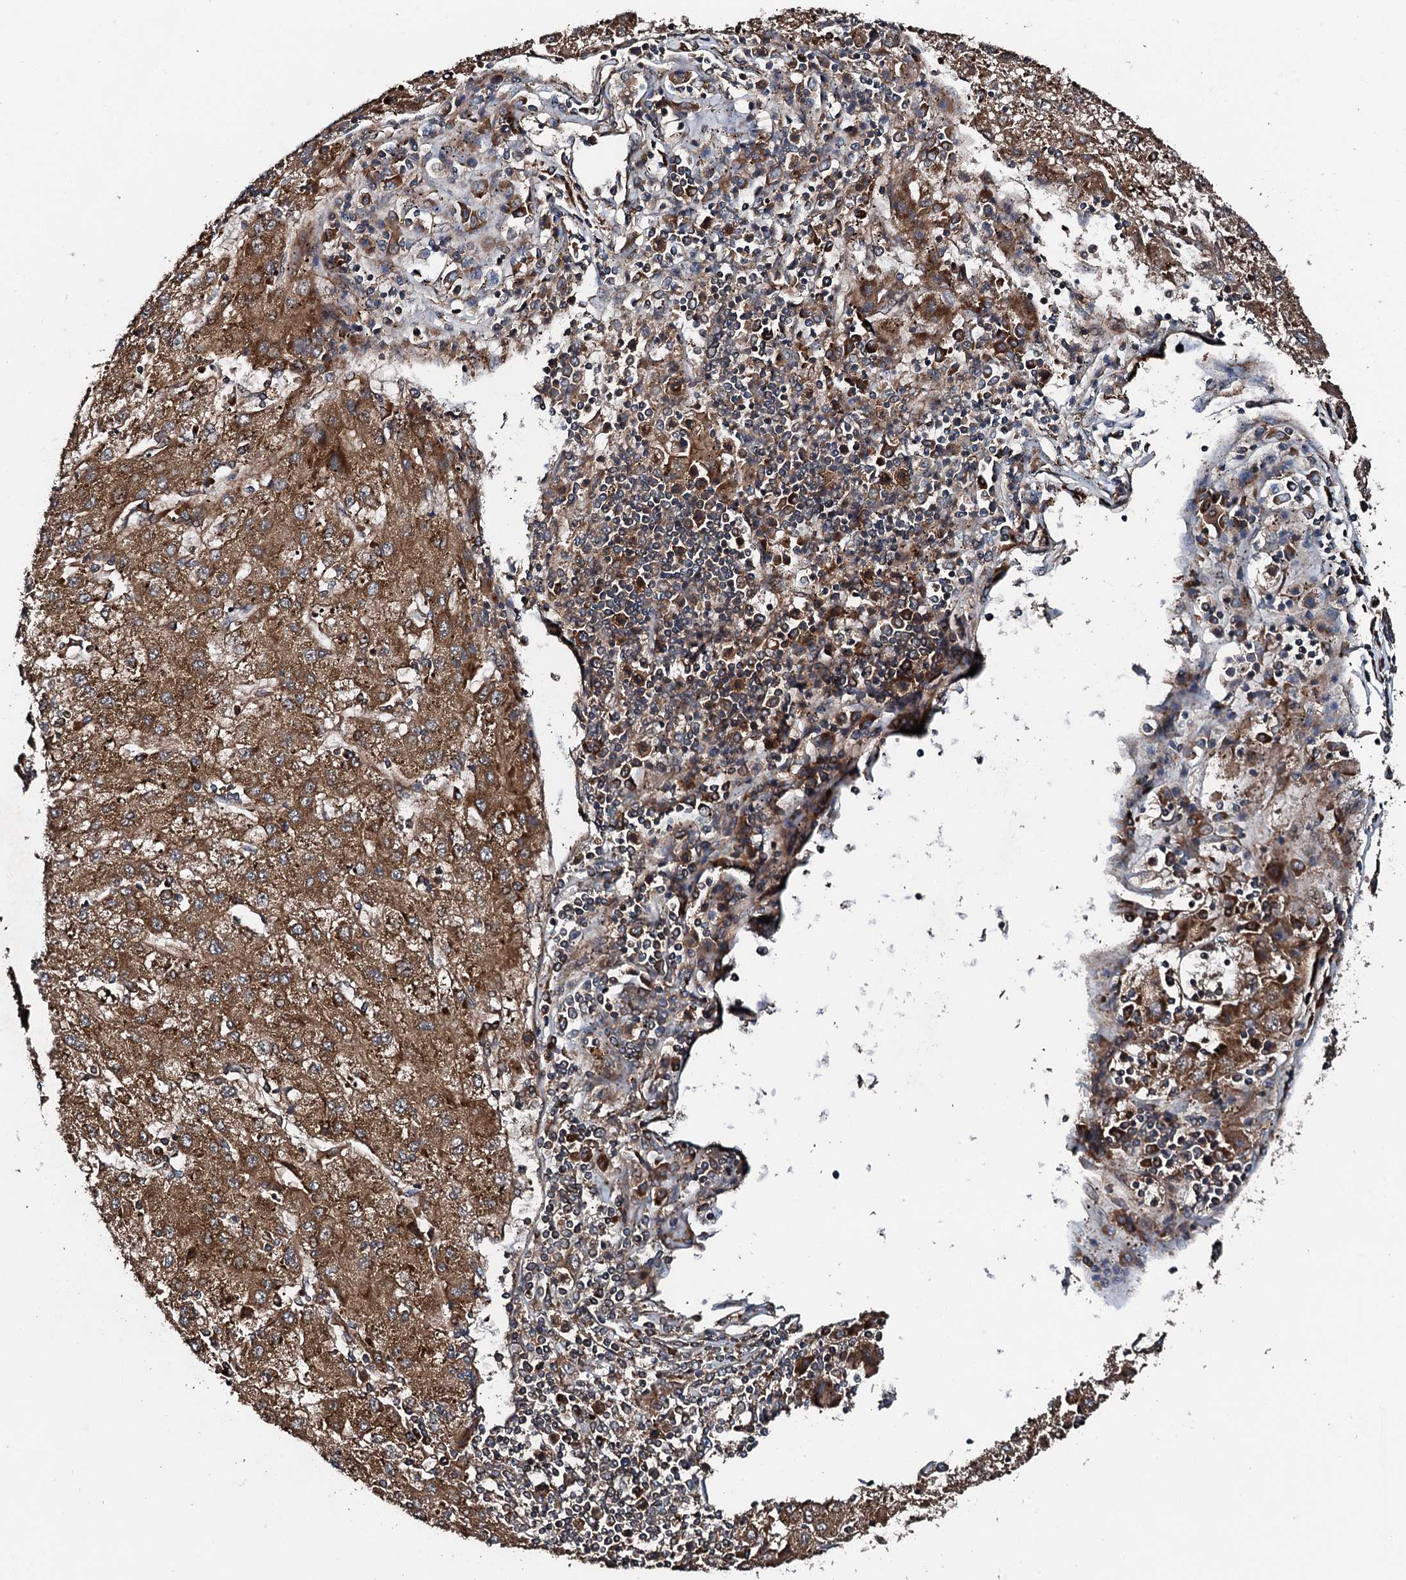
{"staining": {"intensity": "moderate", "quantity": ">75%", "location": "cytoplasmic/membranous"}, "tissue": "liver cancer", "cell_type": "Tumor cells", "image_type": "cancer", "snomed": [{"axis": "morphology", "description": "Carcinoma, Hepatocellular, NOS"}, {"axis": "topography", "description": "Liver"}], "caption": "Liver cancer (hepatocellular carcinoma) tissue exhibits moderate cytoplasmic/membranous staining in about >75% of tumor cells", "gene": "FLYWCH1", "patient": {"sex": "male", "age": 72}}